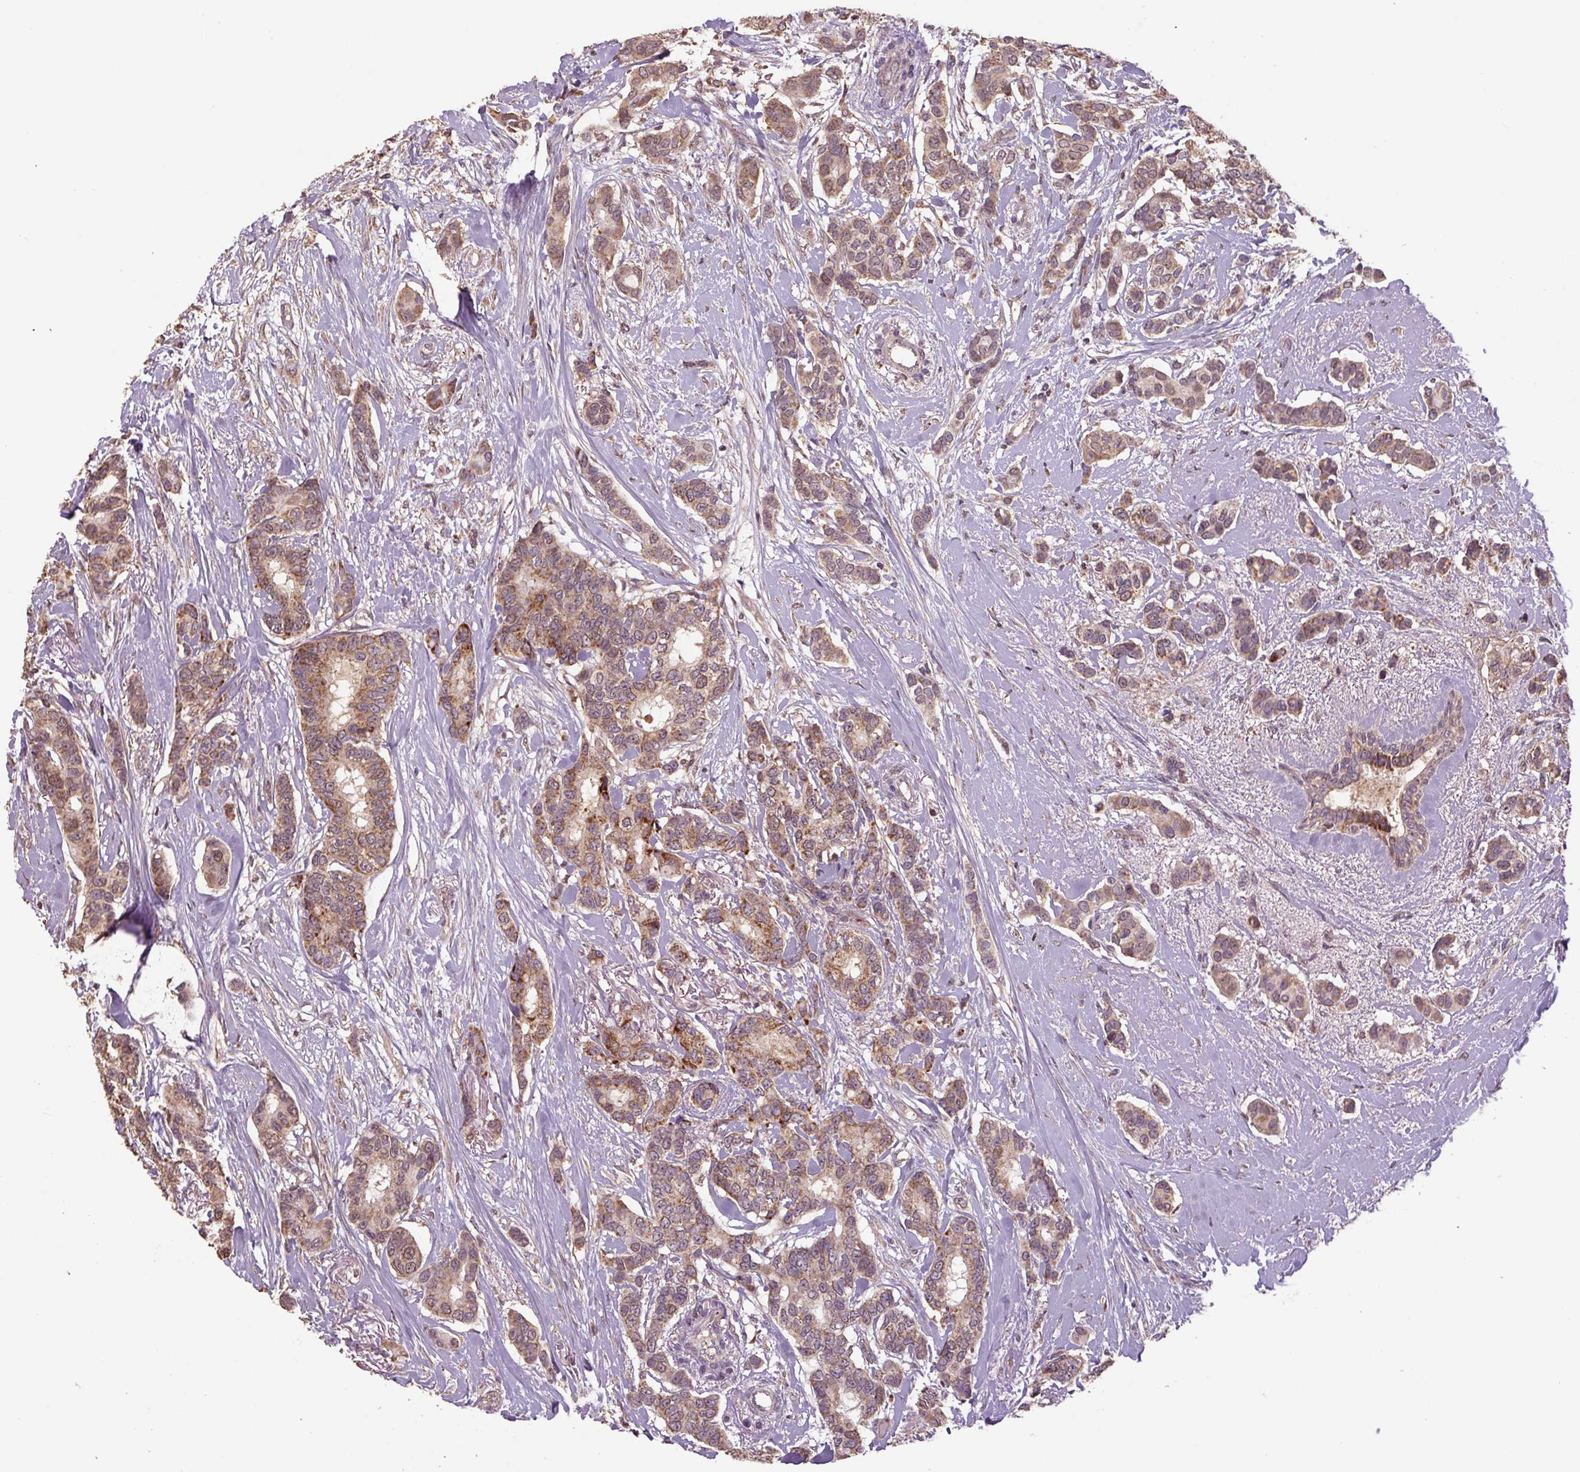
{"staining": {"intensity": "weak", "quantity": "25%-75%", "location": "cytoplasmic/membranous"}, "tissue": "breast cancer", "cell_type": "Tumor cells", "image_type": "cancer", "snomed": [{"axis": "morphology", "description": "Duct carcinoma"}, {"axis": "topography", "description": "Breast"}], "caption": "This image exhibits IHC staining of breast cancer, with low weak cytoplasmic/membranous positivity in about 25%-75% of tumor cells.", "gene": "TMEM160", "patient": {"sex": "female", "age": 73}}